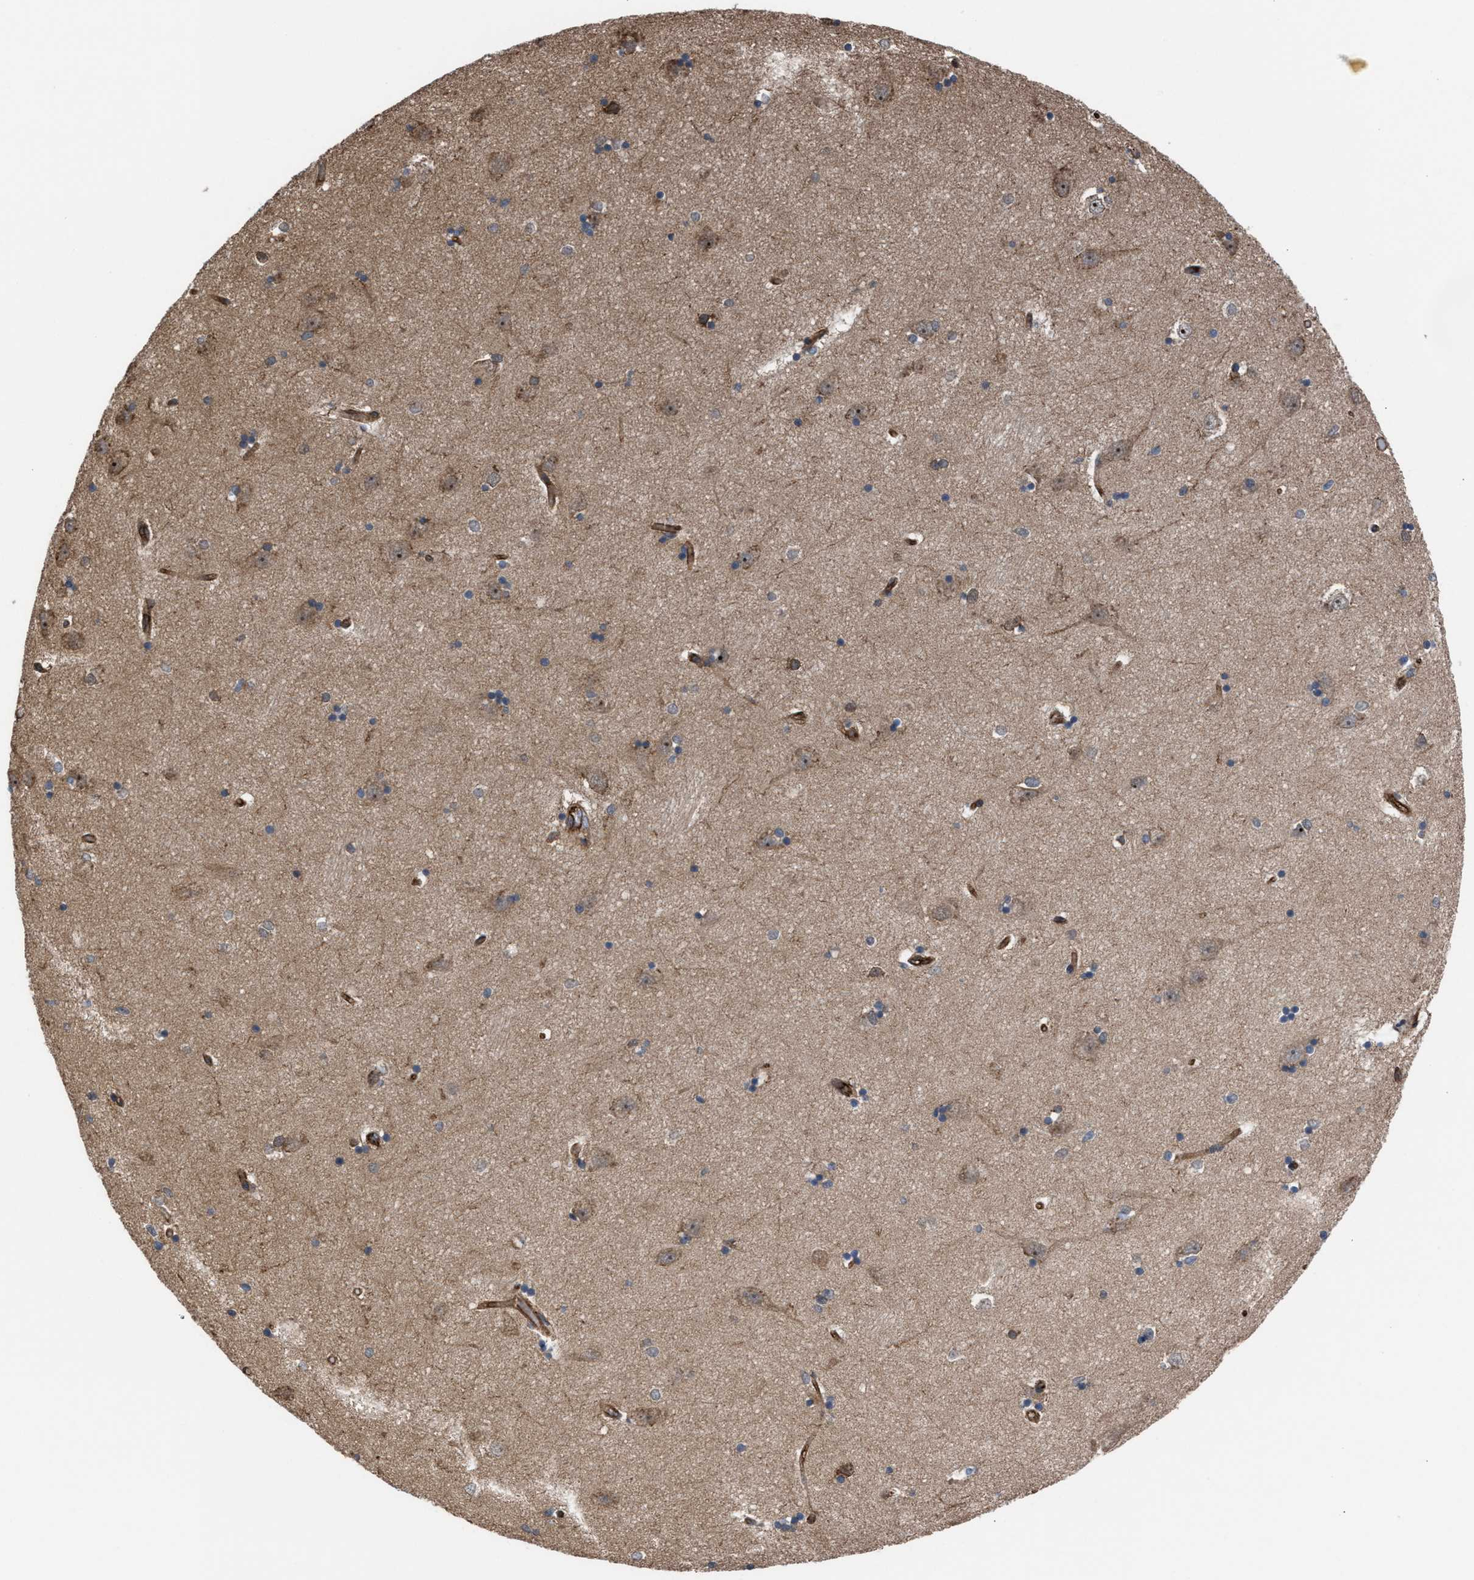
{"staining": {"intensity": "moderate", "quantity": "<25%", "location": "cytoplasmic/membranous"}, "tissue": "hippocampus", "cell_type": "Glial cells", "image_type": "normal", "snomed": [{"axis": "morphology", "description": "Normal tissue, NOS"}, {"axis": "topography", "description": "Hippocampus"}], "caption": "Hippocampus stained with a brown dye demonstrates moderate cytoplasmic/membranous positive positivity in approximately <25% of glial cells.", "gene": "TP53BP2", "patient": {"sex": "male", "age": 45}}